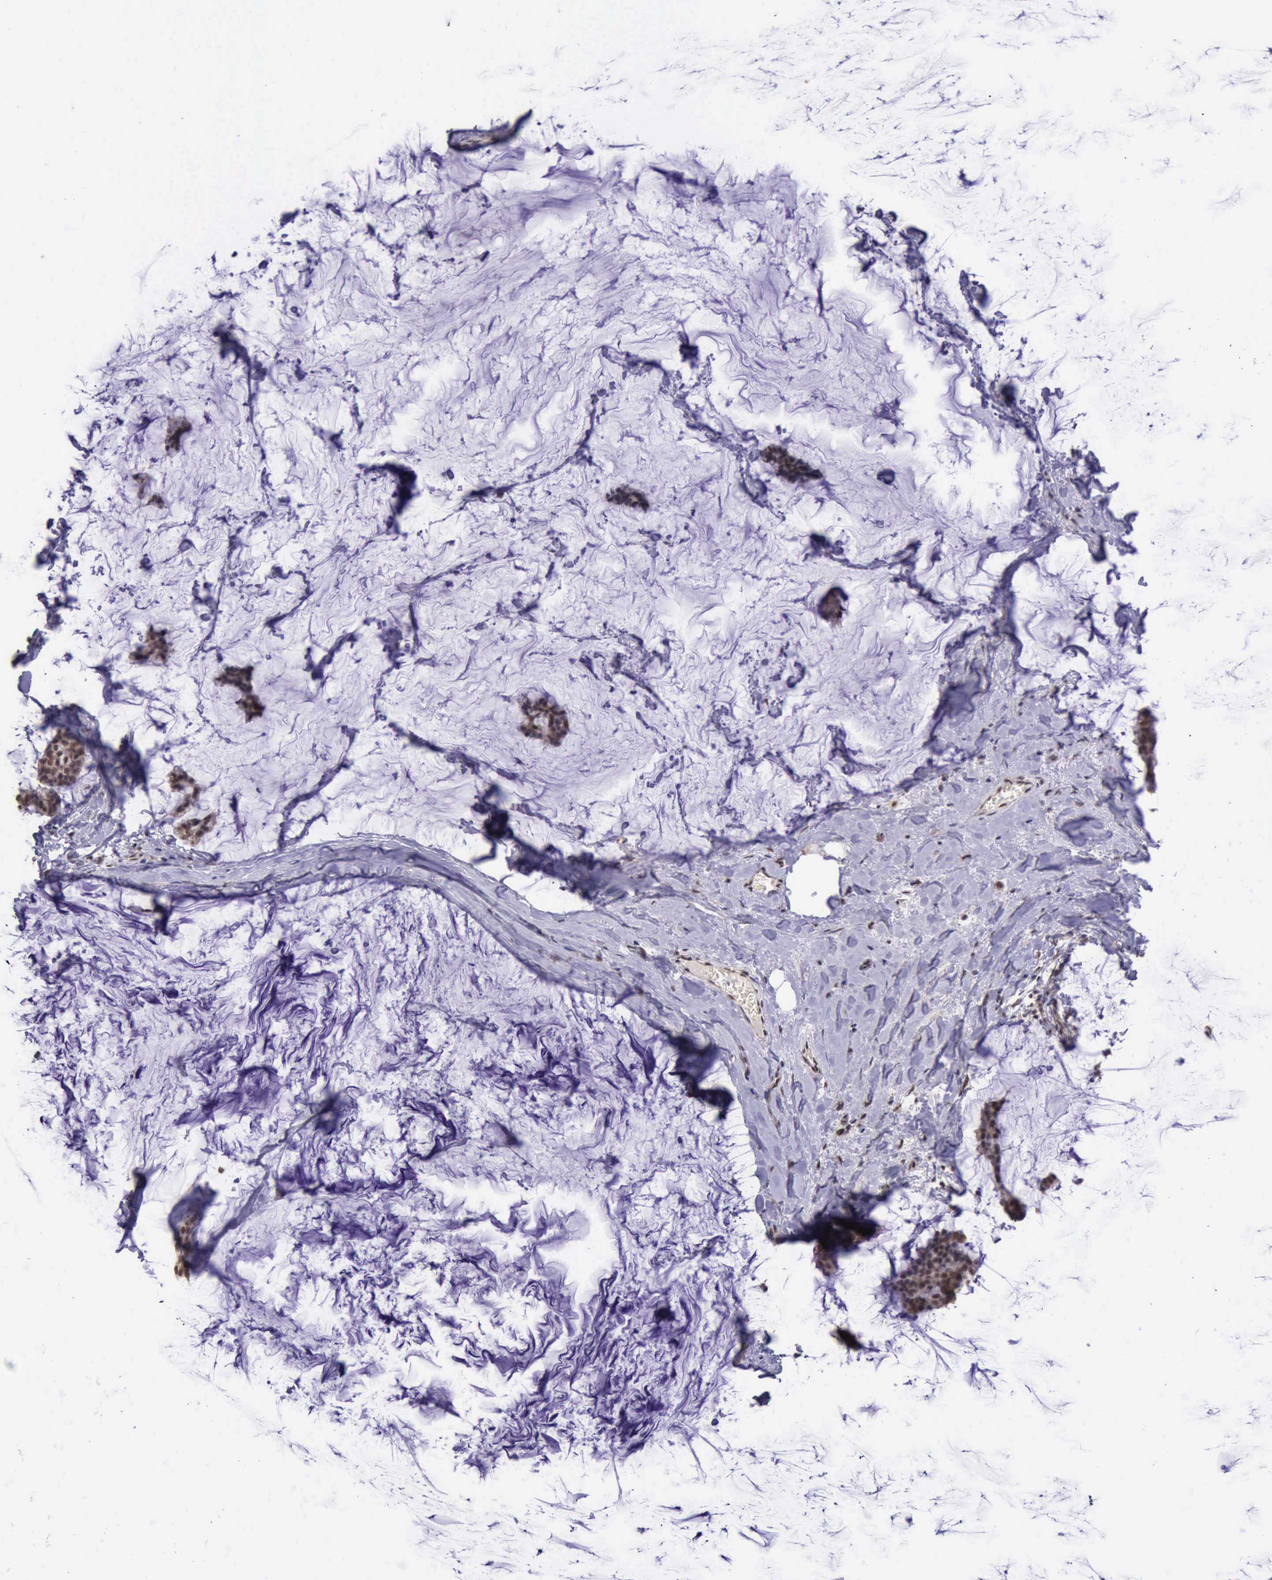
{"staining": {"intensity": "moderate", "quantity": ">75%", "location": "nuclear"}, "tissue": "breast cancer", "cell_type": "Tumor cells", "image_type": "cancer", "snomed": [{"axis": "morphology", "description": "Duct carcinoma"}, {"axis": "topography", "description": "Breast"}], "caption": "IHC (DAB (3,3'-diaminobenzidine)) staining of breast invasive ductal carcinoma shows moderate nuclear protein staining in approximately >75% of tumor cells.", "gene": "PRPF39", "patient": {"sex": "female", "age": 93}}